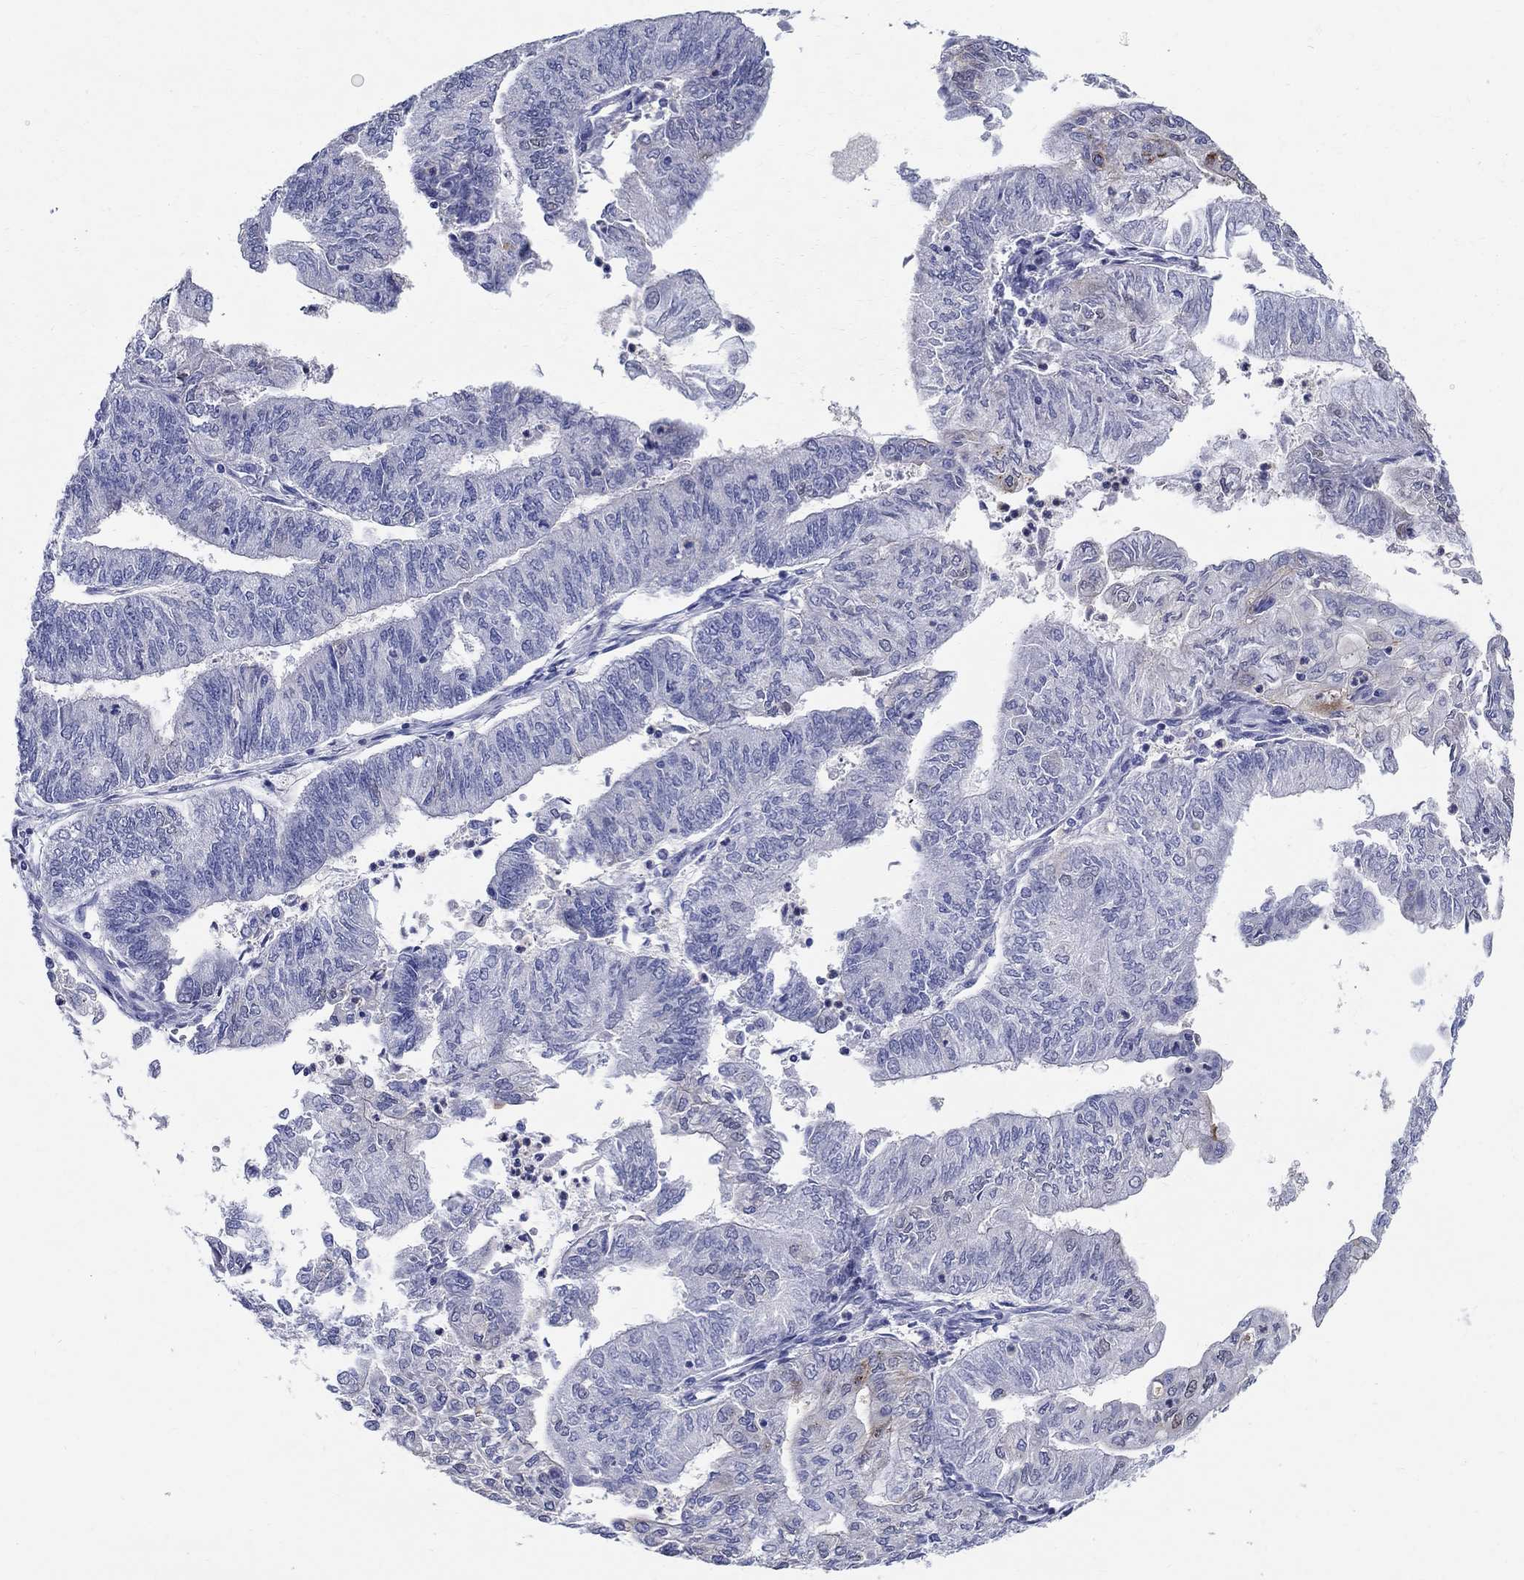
{"staining": {"intensity": "negative", "quantity": "none", "location": "none"}, "tissue": "endometrial cancer", "cell_type": "Tumor cells", "image_type": "cancer", "snomed": [{"axis": "morphology", "description": "Adenocarcinoma, NOS"}, {"axis": "topography", "description": "Endometrium"}], "caption": "The IHC photomicrograph has no significant expression in tumor cells of adenocarcinoma (endometrial) tissue.", "gene": "SOX2", "patient": {"sex": "female", "age": 59}}